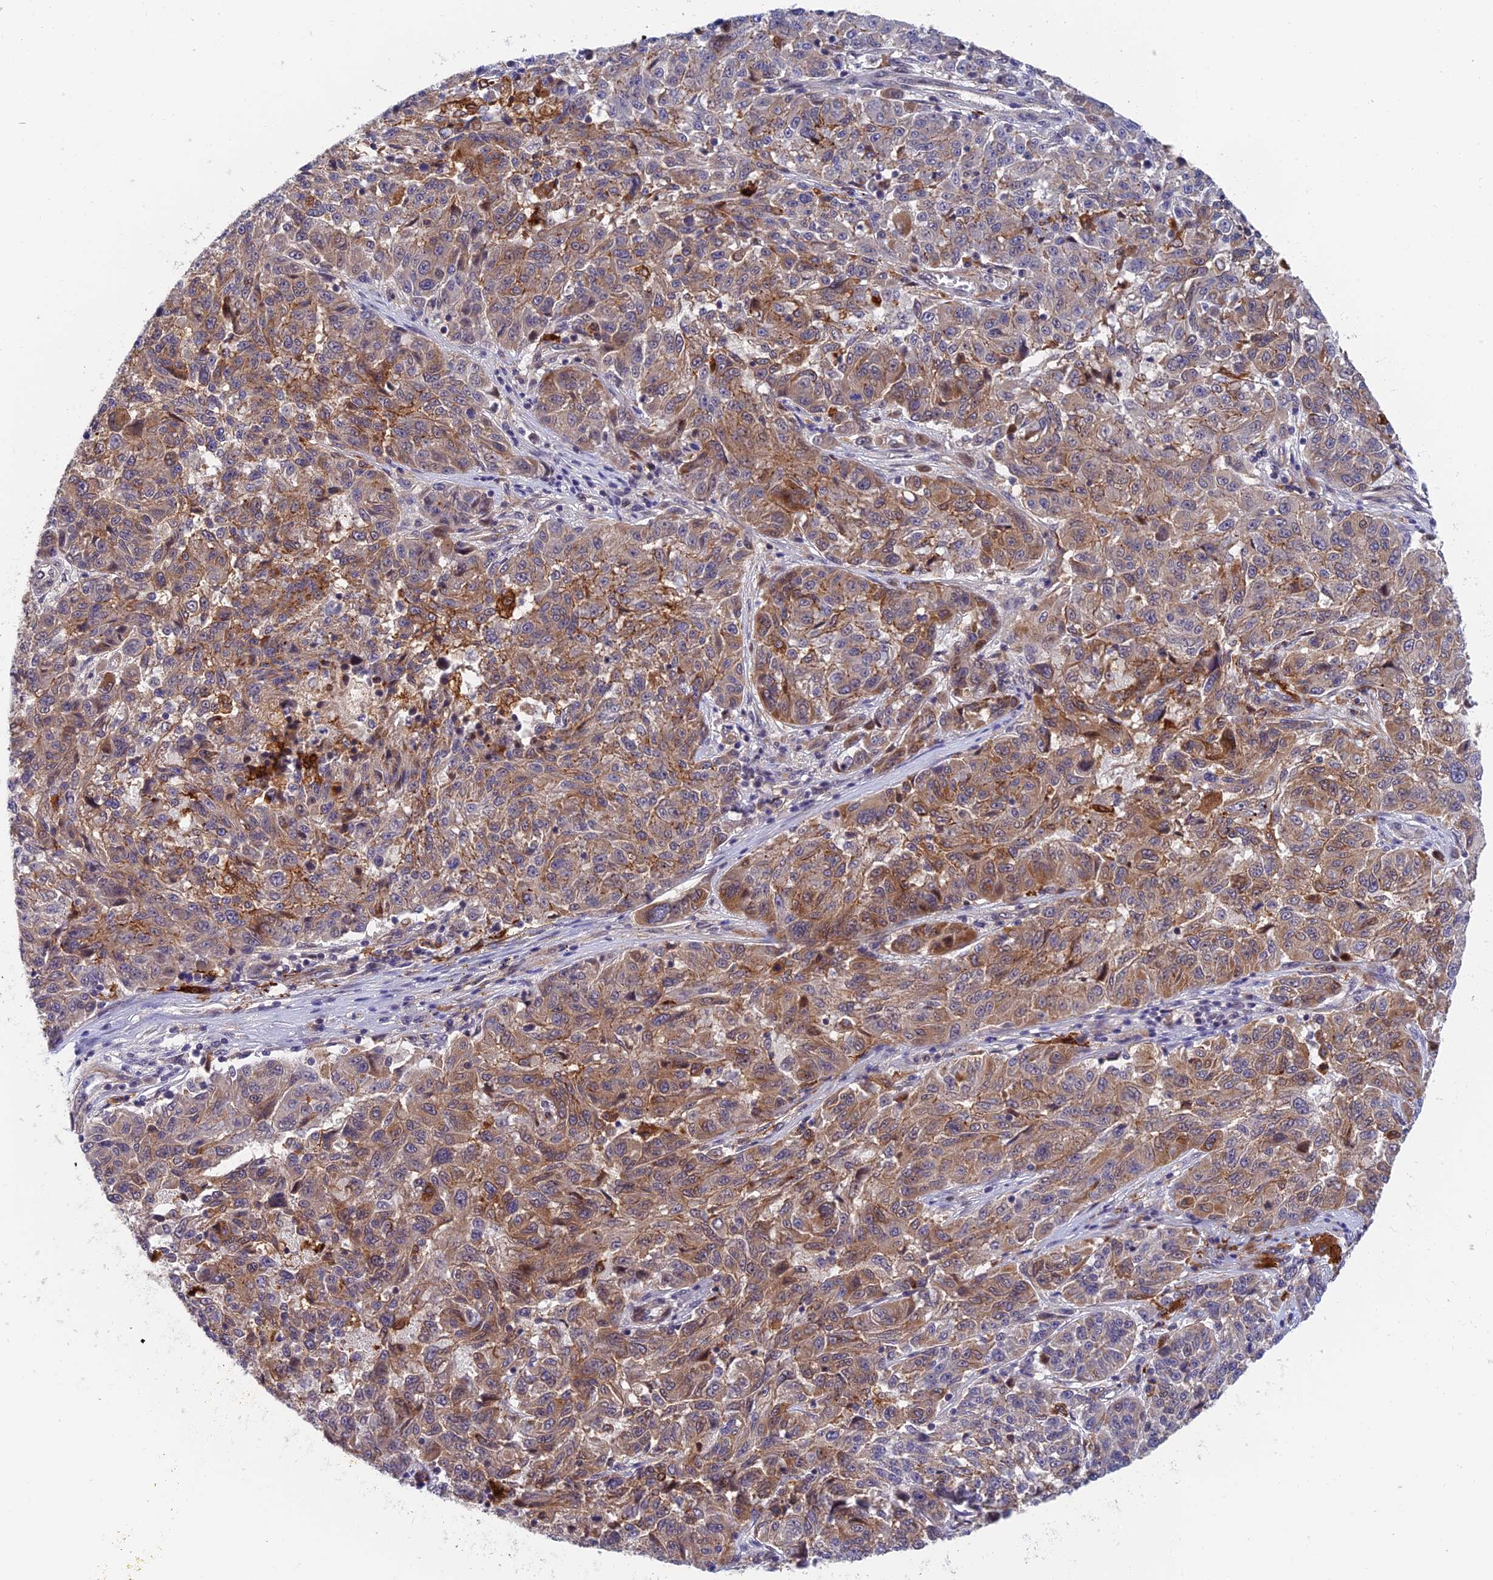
{"staining": {"intensity": "moderate", "quantity": "25%-75%", "location": "cytoplasmic/membranous"}, "tissue": "melanoma", "cell_type": "Tumor cells", "image_type": "cancer", "snomed": [{"axis": "morphology", "description": "Malignant melanoma, NOS"}, {"axis": "topography", "description": "Skin"}], "caption": "Immunohistochemistry image of human melanoma stained for a protein (brown), which exhibits medium levels of moderate cytoplasmic/membranous staining in about 25%-75% of tumor cells.", "gene": "NSMCE1", "patient": {"sex": "male", "age": 53}}